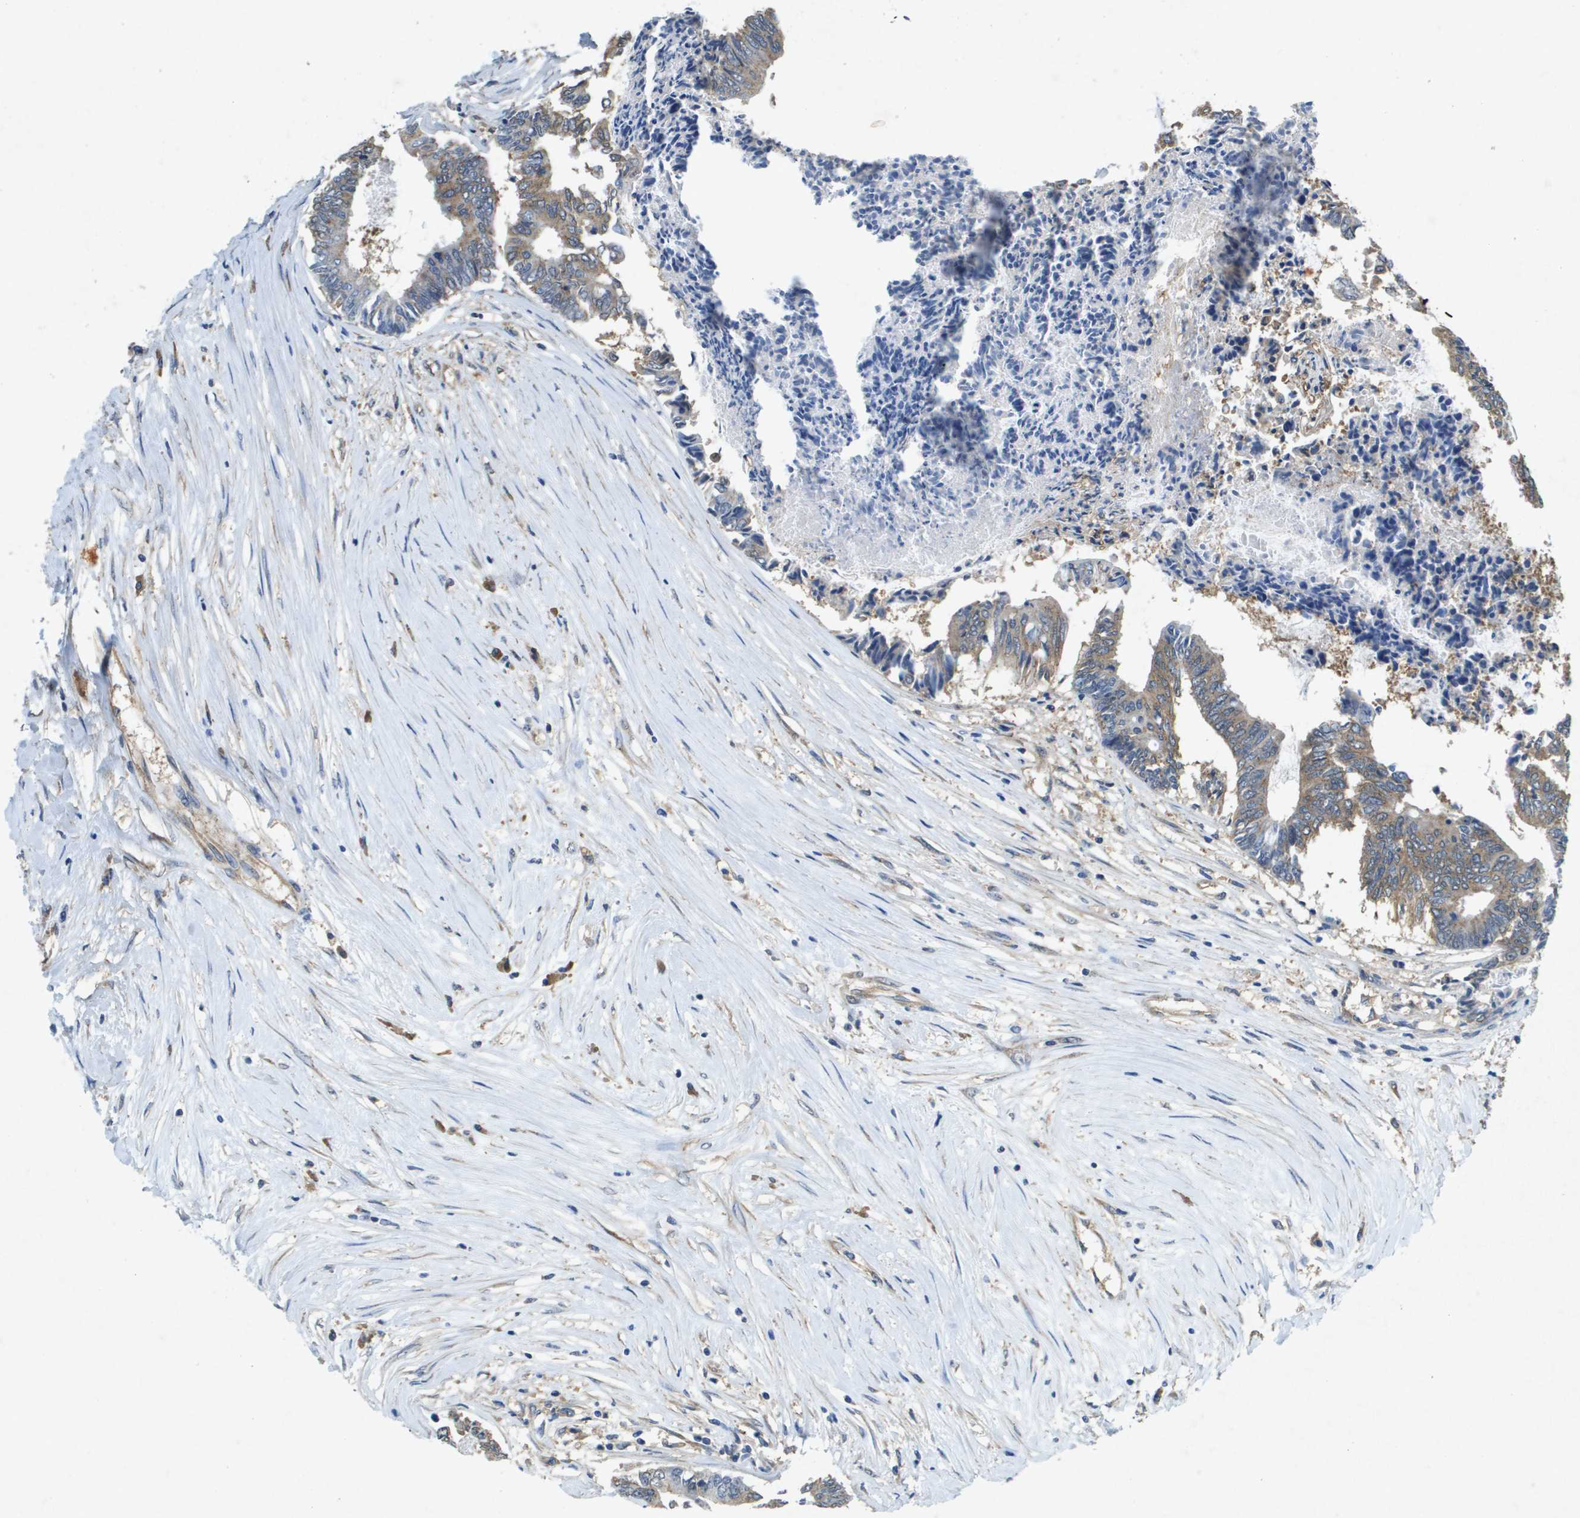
{"staining": {"intensity": "moderate", "quantity": "25%-75%", "location": "cytoplasmic/membranous"}, "tissue": "colorectal cancer", "cell_type": "Tumor cells", "image_type": "cancer", "snomed": [{"axis": "morphology", "description": "Adenocarcinoma, NOS"}, {"axis": "topography", "description": "Rectum"}], "caption": "Protein staining exhibits moderate cytoplasmic/membranous expression in about 25%-75% of tumor cells in colorectal cancer.", "gene": "PTPRT", "patient": {"sex": "male", "age": 63}}